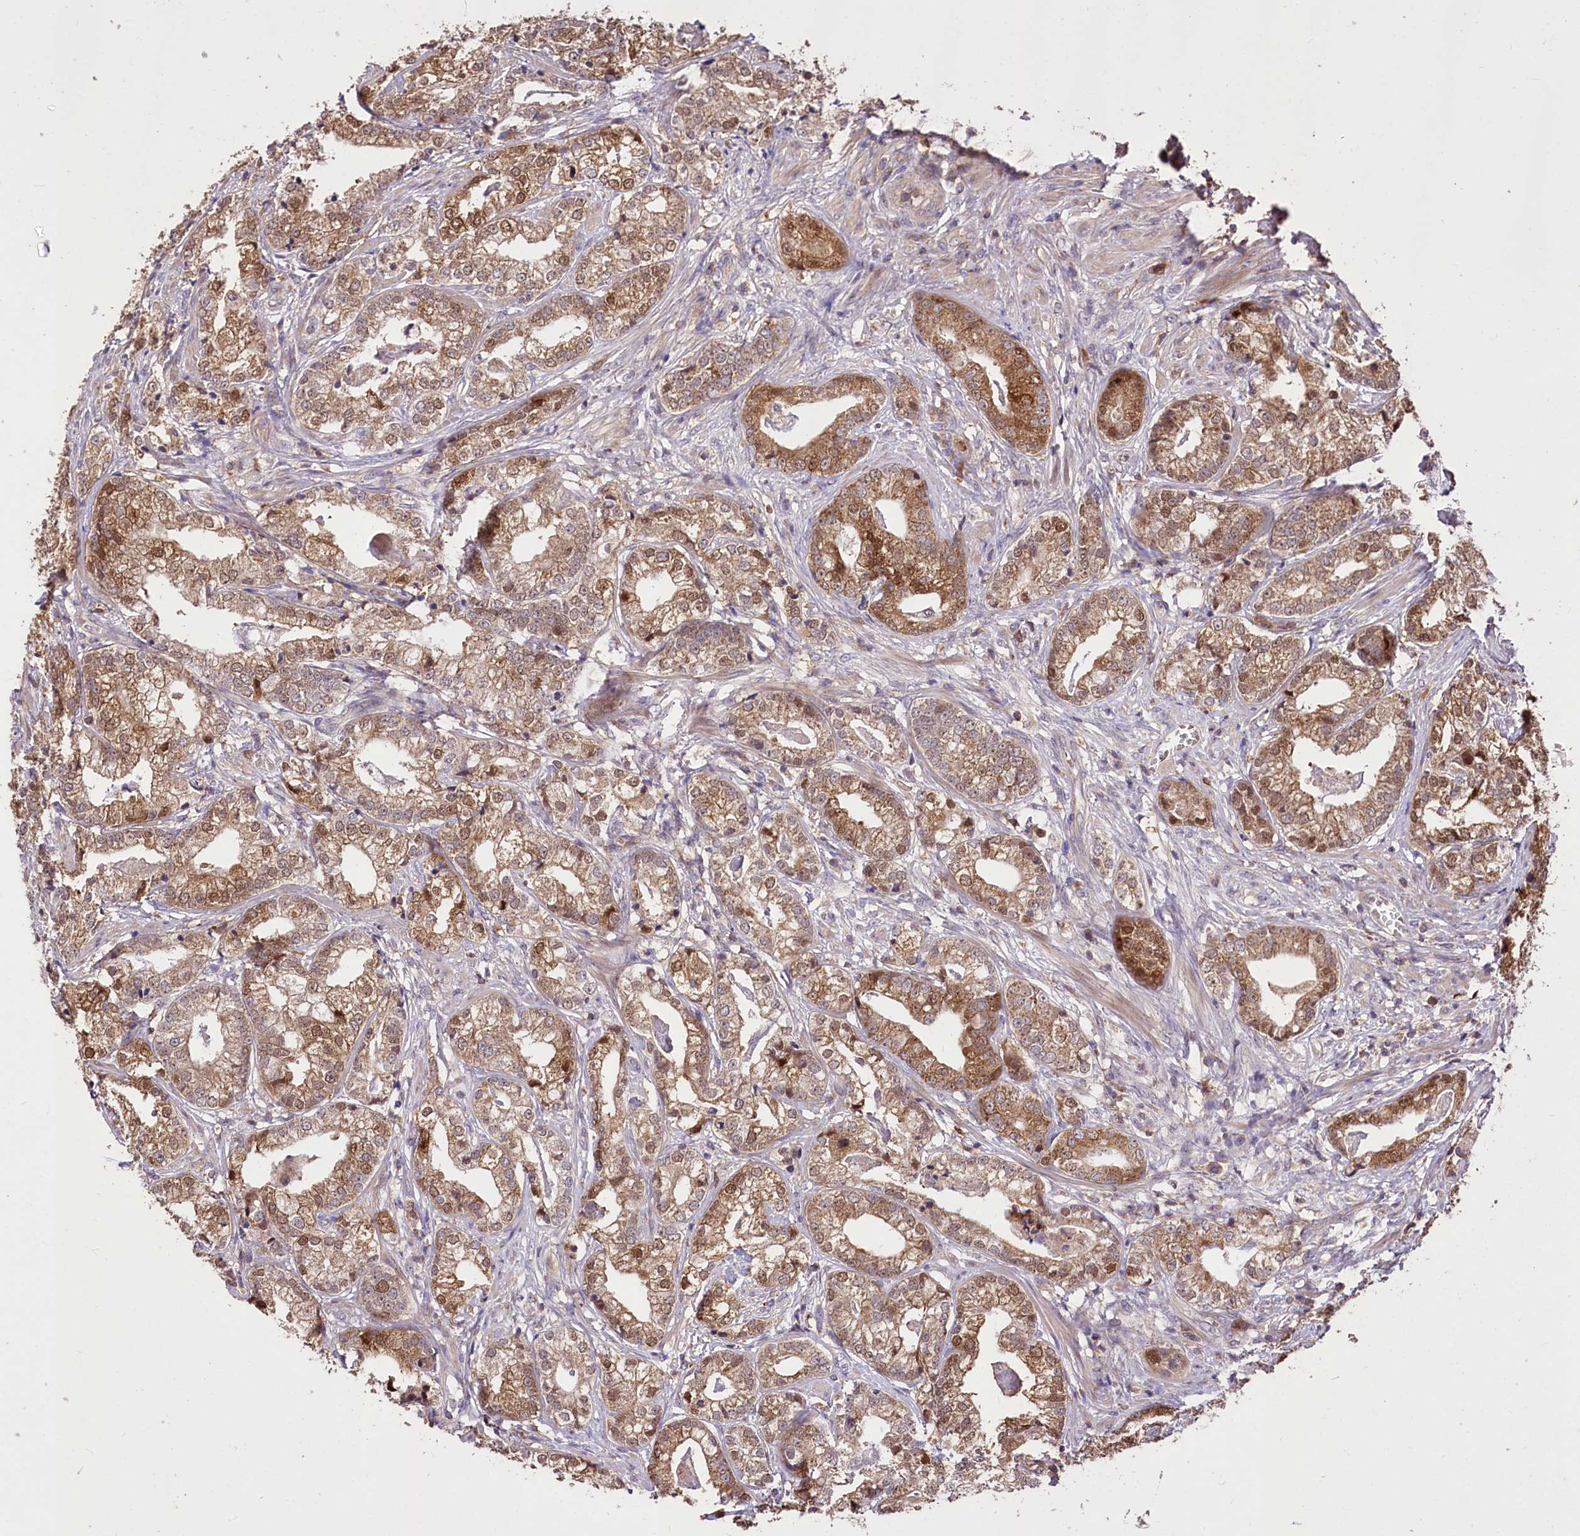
{"staining": {"intensity": "moderate", "quantity": ">75%", "location": "cytoplasmic/membranous,nuclear"}, "tissue": "prostate cancer", "cell_type": "Tumor cells", "image_type": "cancer", "snomed": [{"axis": "morphology", "description": "Adenocarcinoma, High grade"}, {"axis": "topography", "description": "Prostate"}], "caption": "An immunohistochemistry (IHC) micrograph of tumor tissue is shown. Protein staining in brown shows moderate cytoplasmic/membranous and nuclear positivity in prostate high-grade adenocarcinoma within tumor cells. (IHC, brightfield microscopy, high magnification).", "gene": "SERGEF", "patient": {"sex": "male", "age": 69}}